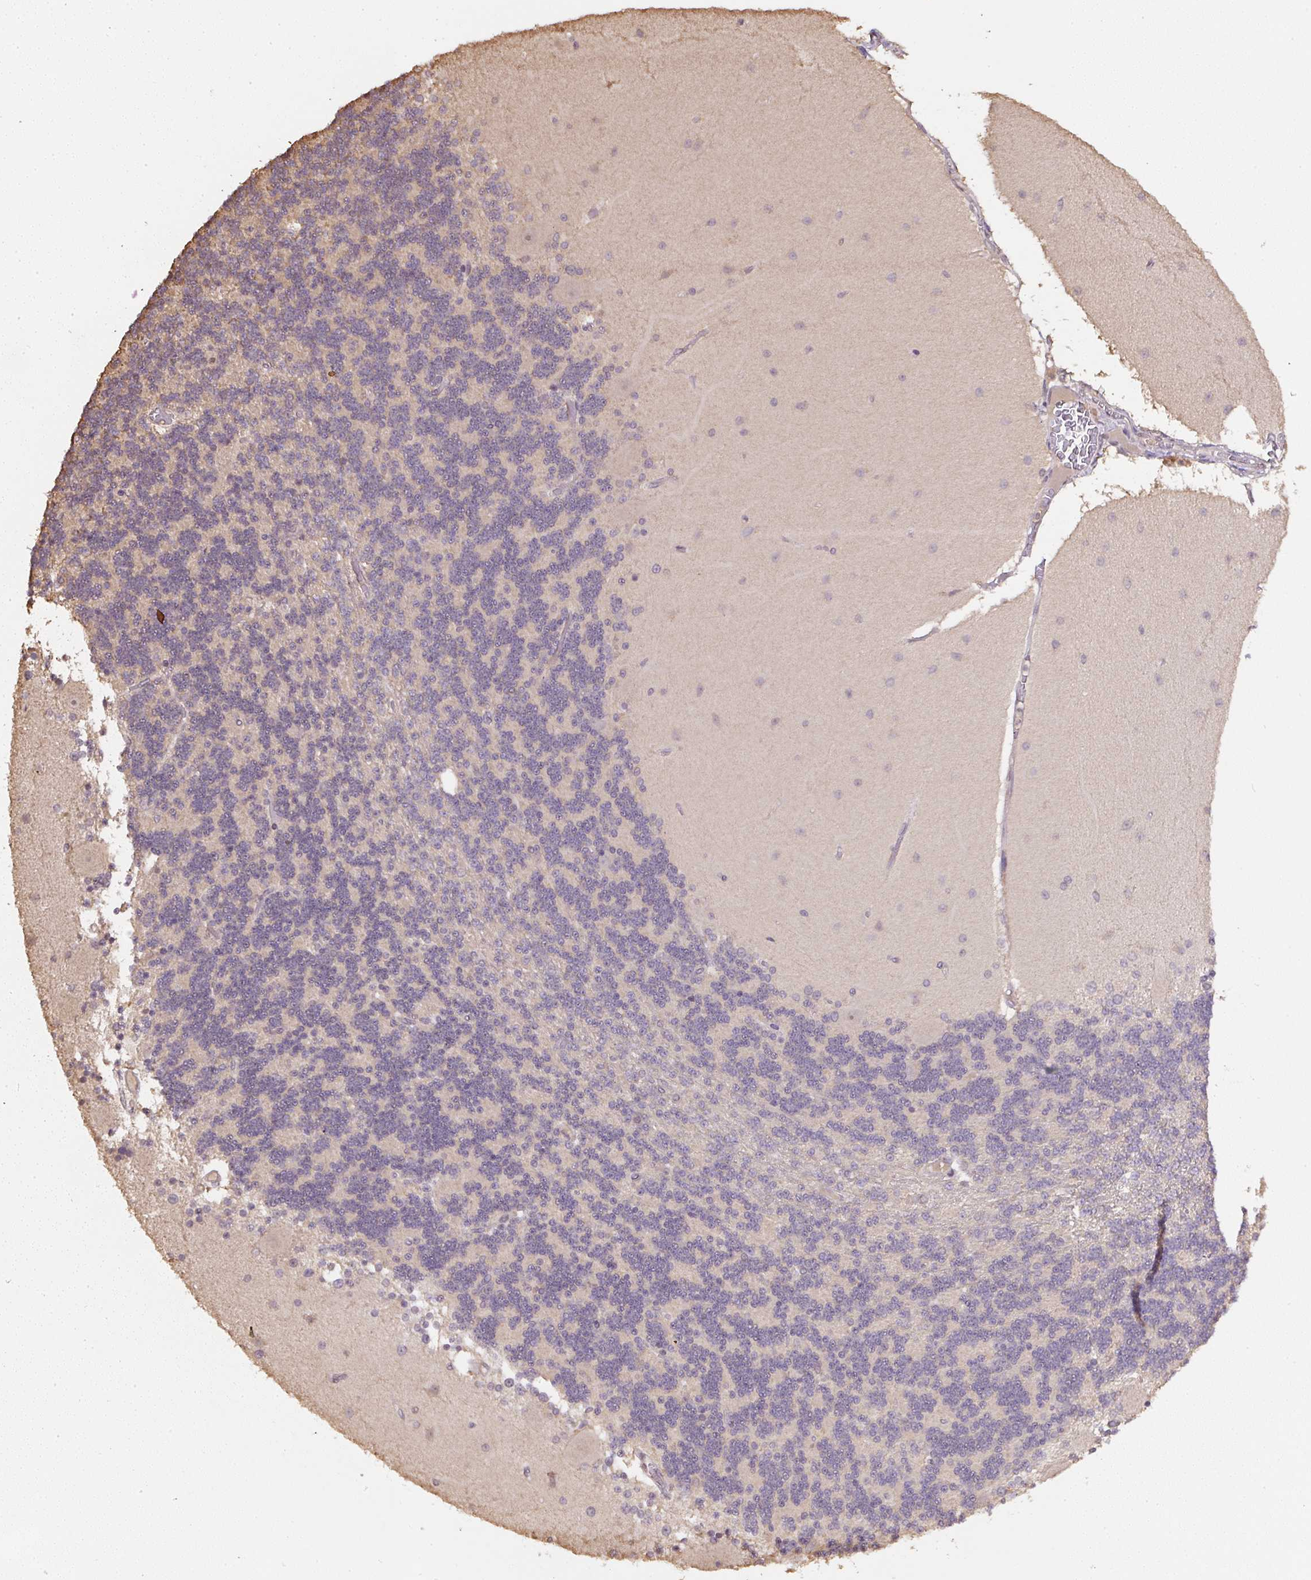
{"staining": {"intensity": "negative", "quantity": "none", "location": "none"}, "tissue": "cerebellum", "cell_type": "Cells in granular layer", "image_type": "normal", "snomed": [{"axis": "morphology", "description": "Normal tissue, NOS"}, {"axis": "topography", "description": "Cerebellum"}], "caption": "Cells in granular layer are negative for brown protein staining in normal cerebellum. (DAB immunohistochemistry (IHC) visualized using brightfield microscopy, high magnification).", "gene": "TMEM170B", "patient": {"sex": "female", "age": 54}}